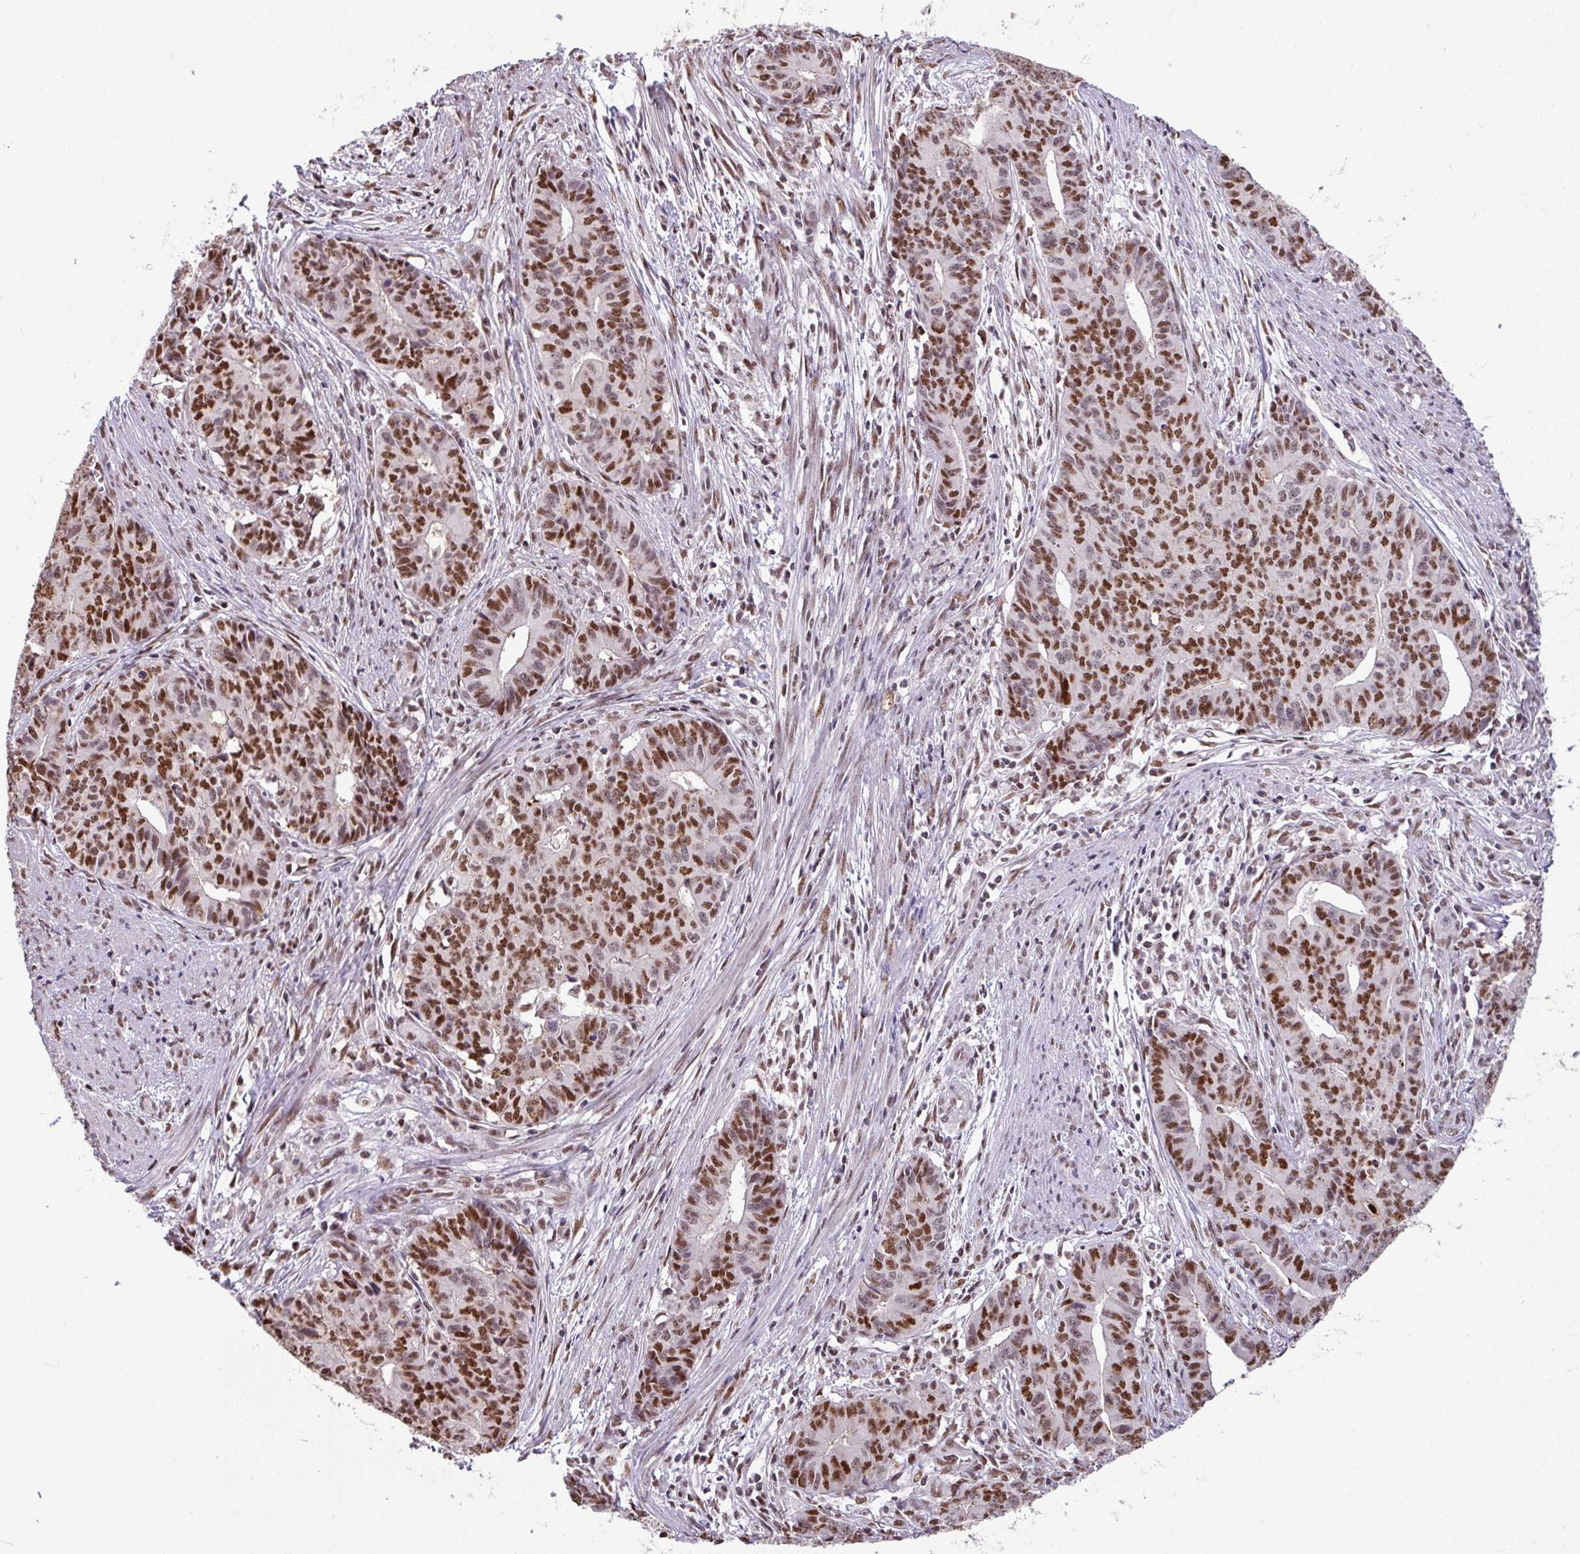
{"staining": {"intensity": "strong", "quantity": ">75%", "location": "nuclear"}, "tissue": "endometrial cancer", "cell_type": "Tumor cells", "image_type": "cancer", "snomed": [{"axis": "morphology", "description": "Adenocarcinoma, NOS"}, {"axis": "topography", "description": "Endometrium"}], "caption": "Immunohistochemical staining of human endometrial cancer displays high levels of strong nuclear protein staining in about >75% of tumor cells.", "gene": "TDG", "patient": {"sex": "female", "age": 59}}